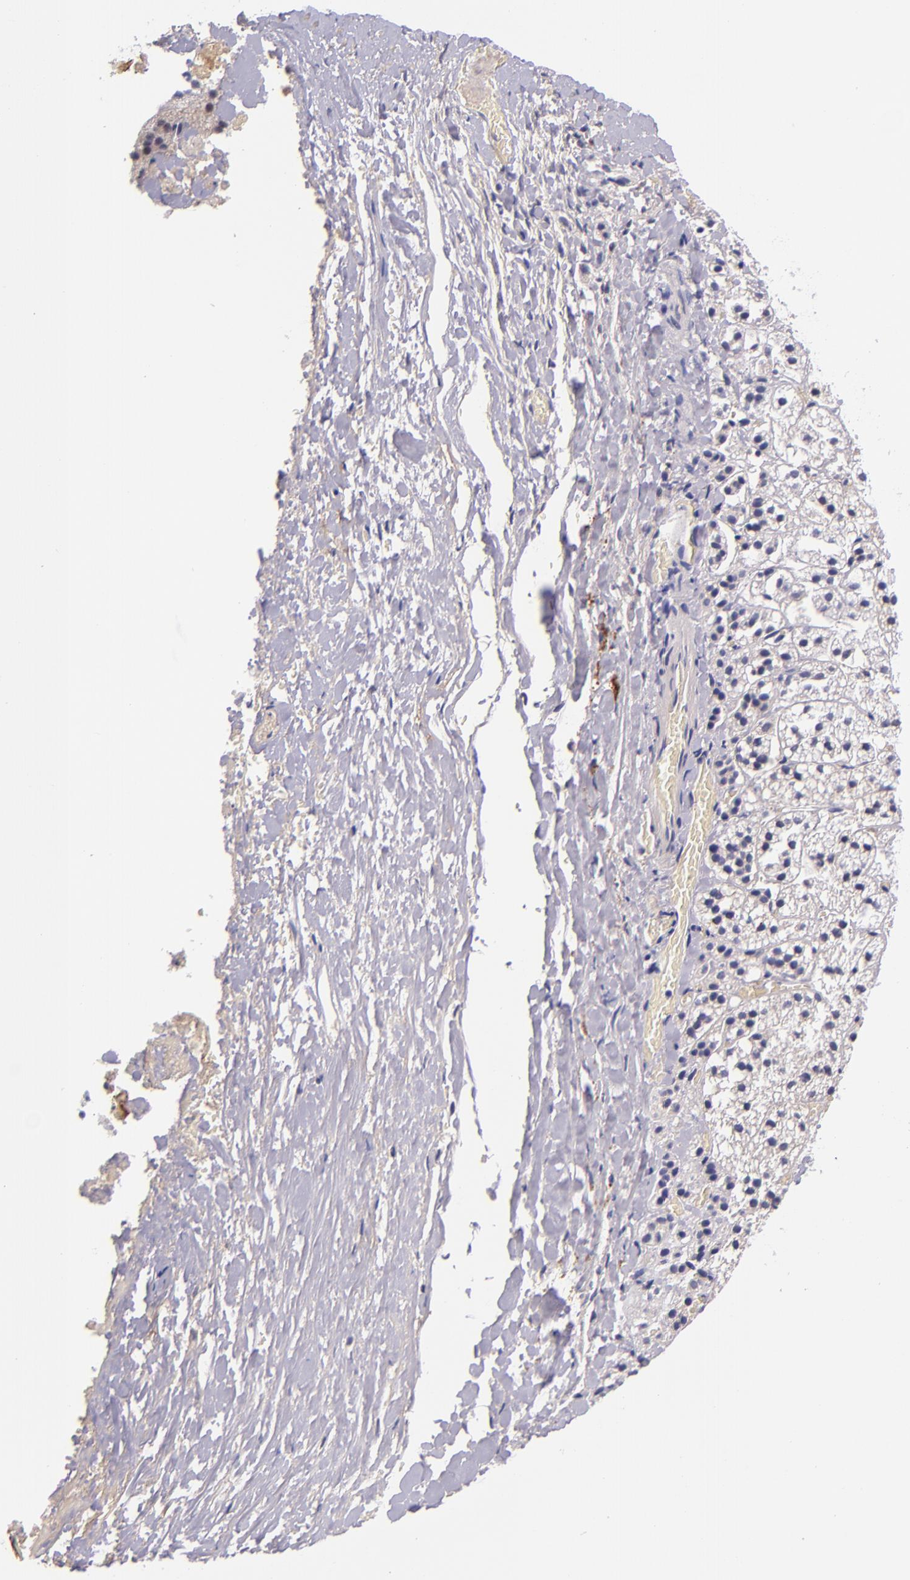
{"staining": {"intensity": "negative", "quantity": "none", "location": "none"}, "tissue": "adrenal gland", "cell_type": "Glandular cells", "image_type": "normal", "snomed": [{"axis": "morphology", "description": "Normal tissue, NOS"}, {"axis": "topography", "description": "Adrenal gland"}], "caption": "Immunohistochemistry image of unremarkable adrenal gland: adrenal gland stained with DAB shows no significant protein staining in glandular cells. The staining is performed using DAB (3,3'-diaminobenzidine) brown chromogen with nuclei counter-stained in using hematoxylin.", "gene": "KNG1", "patient": {"sex": "female", "age": 44}}